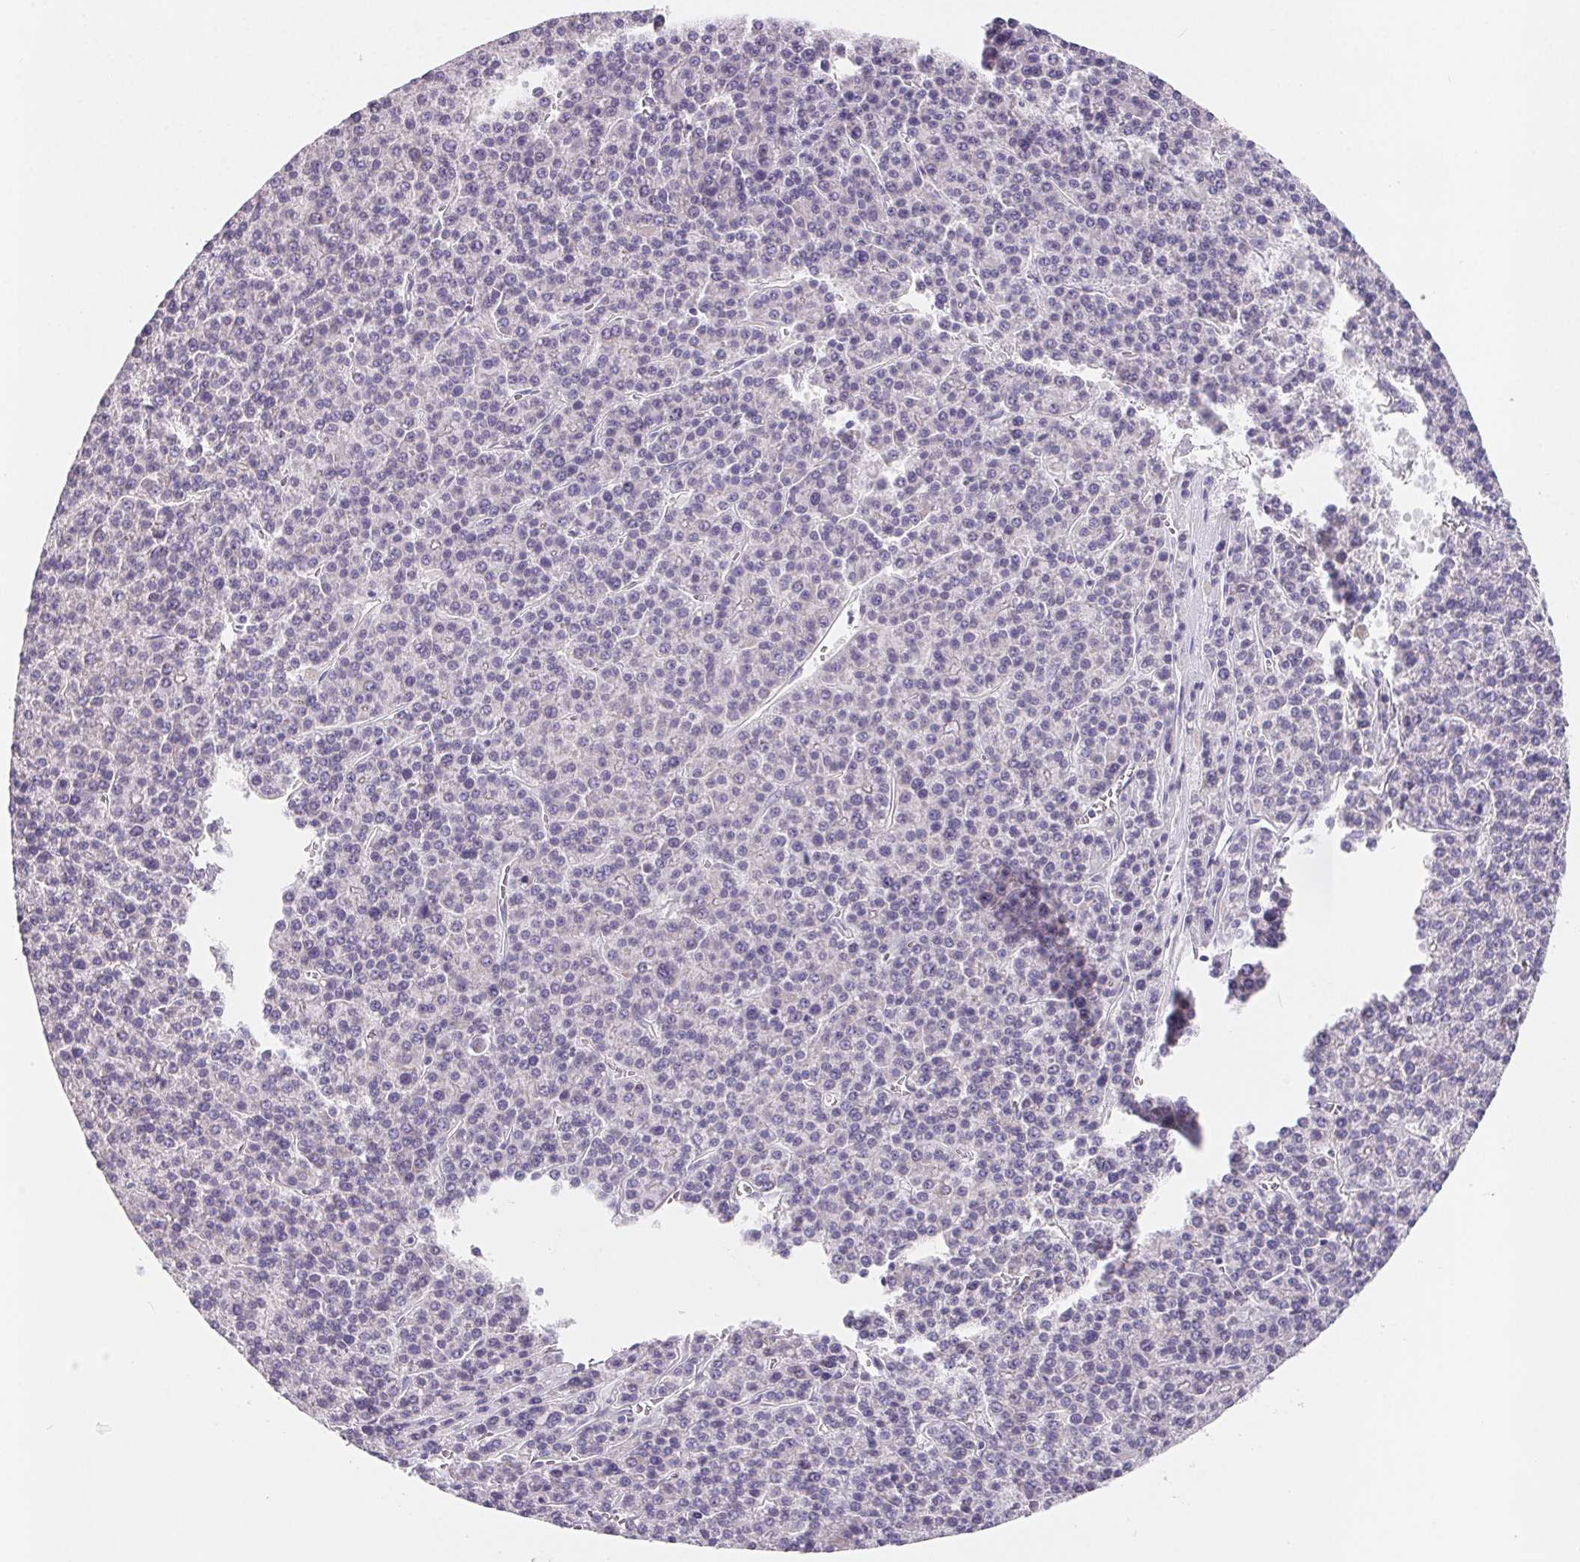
{"staining": {"intensity": "negative", "quantity": "none", "location": "none"}, "tissue": "liver cancer", "cell_type": "Tumor cells", "image_type": "cancer", "snomed": [{"axis": "morphology", "description": "Carcinoma, Hepatocellular, NOS"}, {"axis": "topography", "description": "Liver"}], "caption": "This micrograph is of liver cancer stained with IHC to label a protein in brown with the nuclei are counter-stained blue. There is no expression in tumor cells.", "gene": "FDX1", "patient": {"sex": "female", "age": 58}}